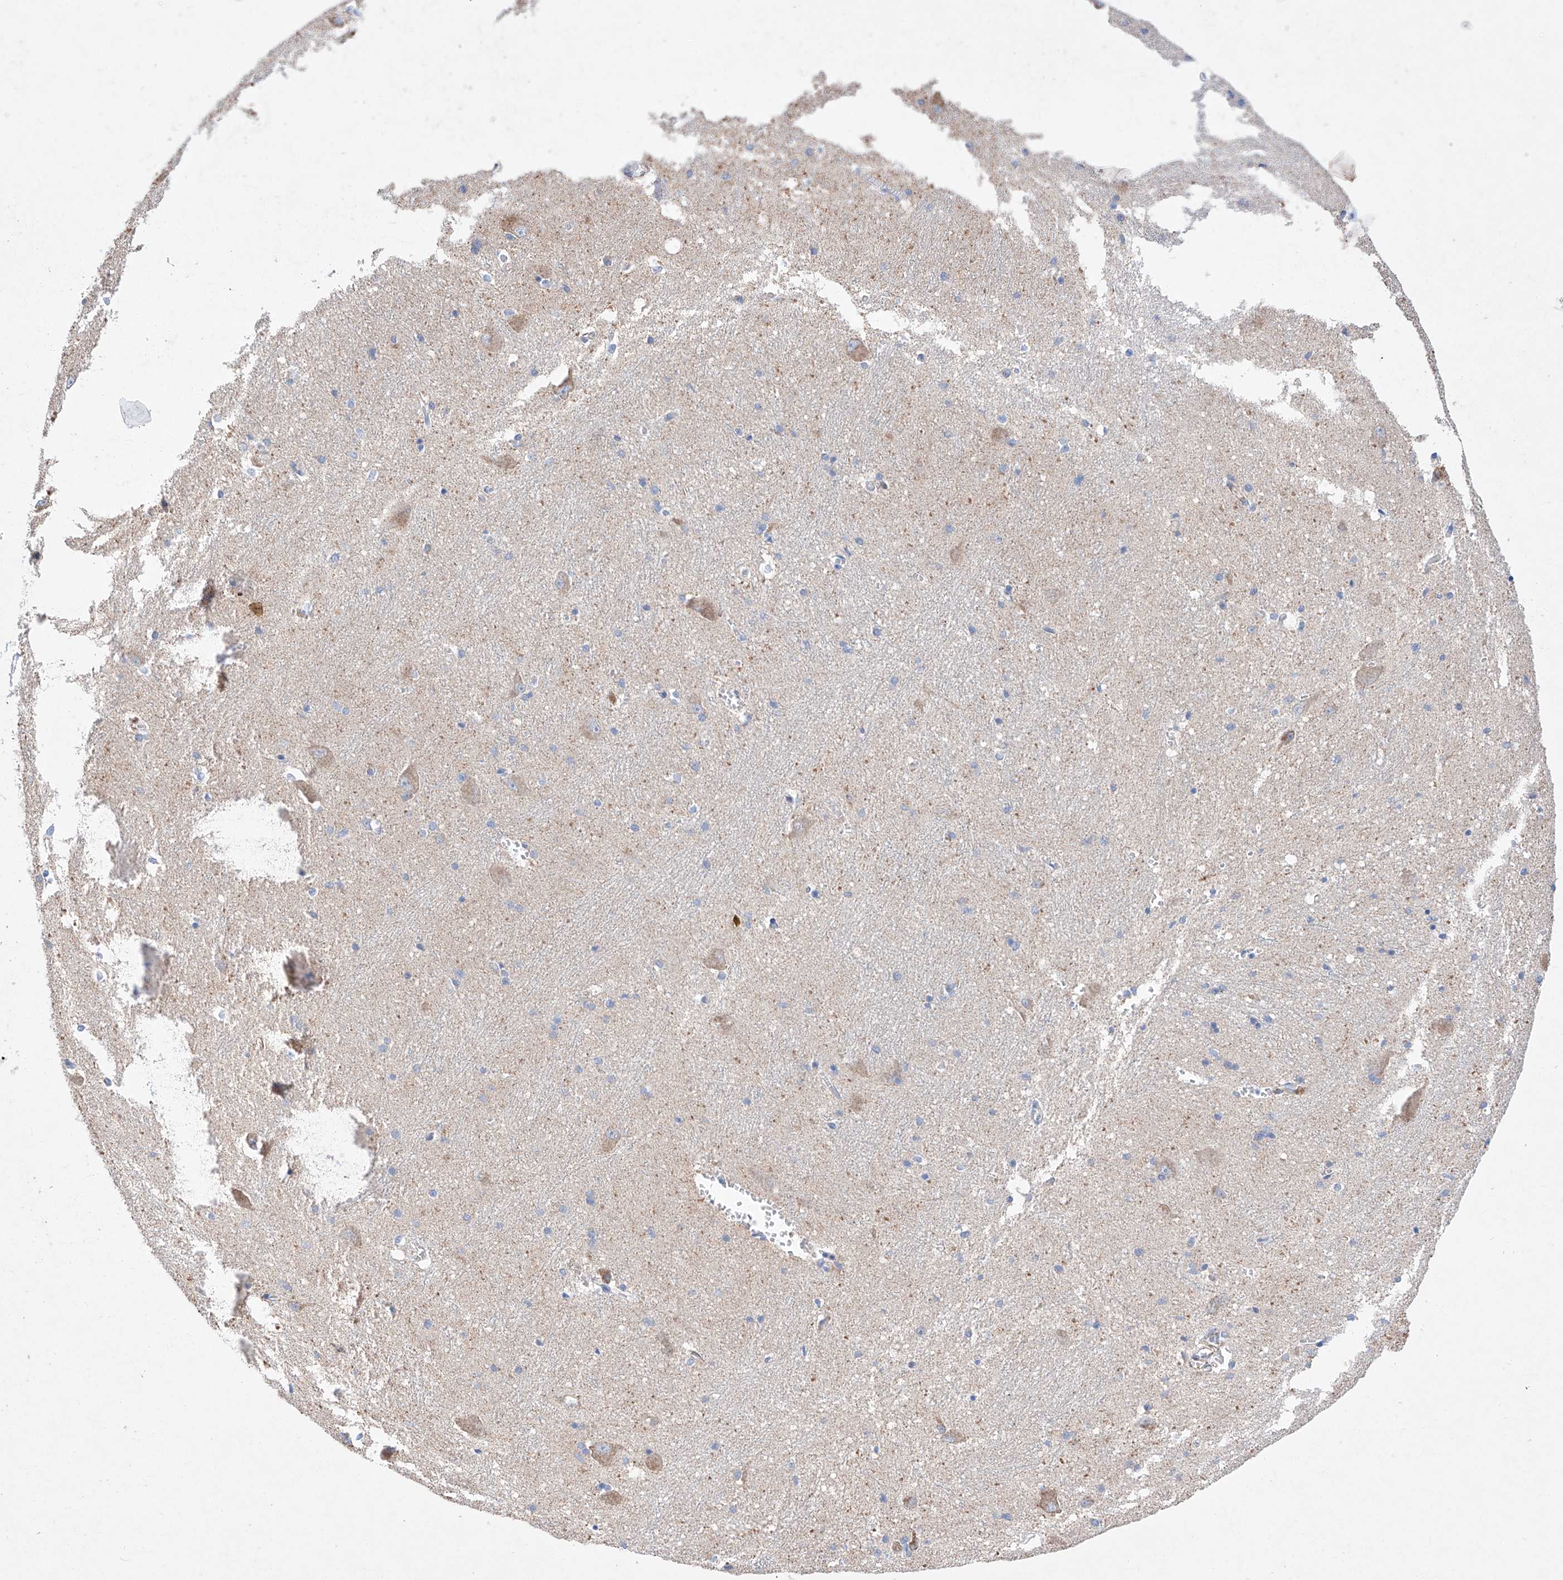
{"staining": {"intensity": "negative", "quantity": "none", "location": "none"}, "tissue": "caudate", "cell_type": "Glial cells", "image_type": "normal", "snomed": [{"axis": "morphology", "description": "Normal tissue, NOS"}, {"axis": "topography", "description": "Lateral ventricle wall"}], "caption": "Immunohistochemistry (IHC) micrograph of benign caudate: human caudate stained with DAB reveals no significant protein staining in glial cells.", "gene": "NRROS", "patient": {"sex": "male", "age": 37}}